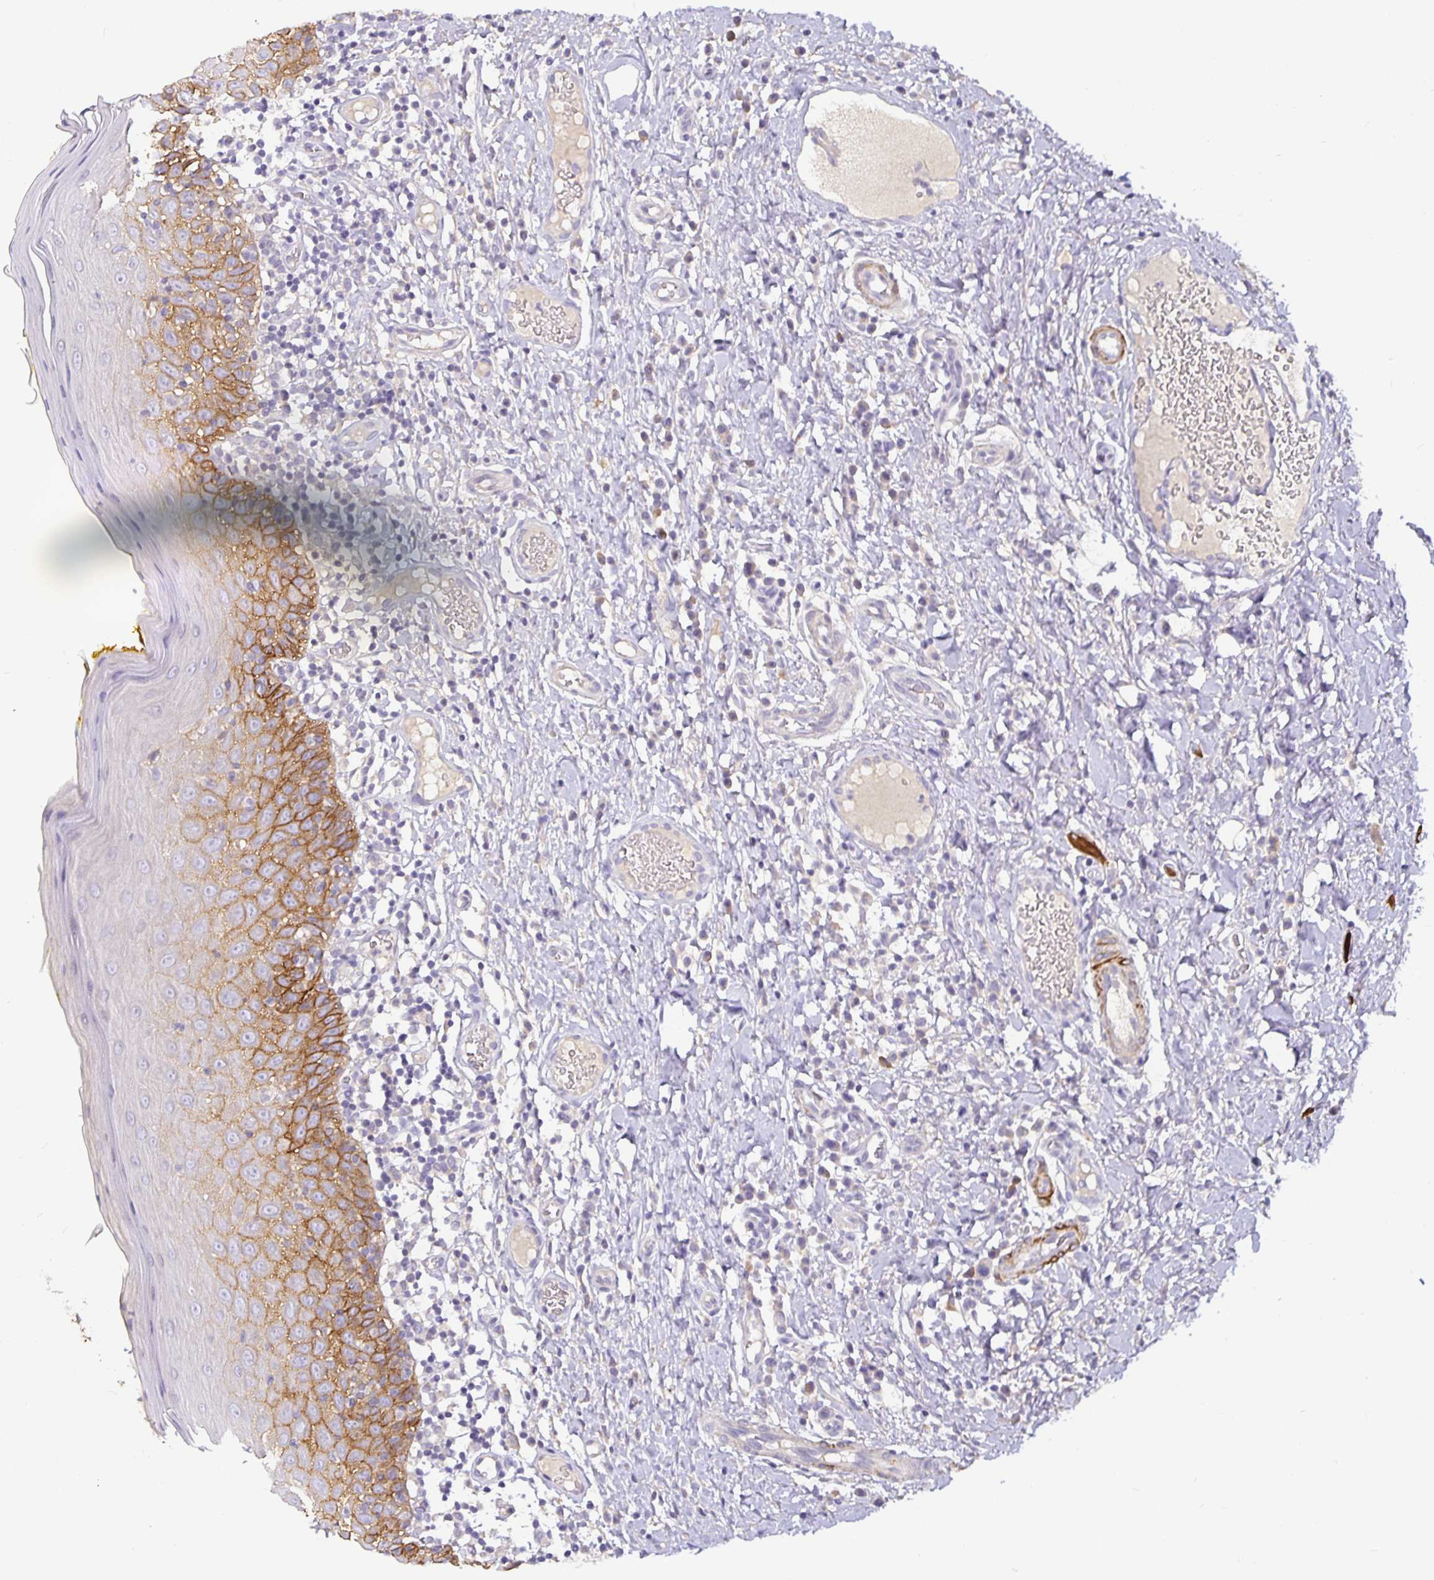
{"staining": {"intensity": "strong", "quantity": "25%-75%", "location": "cytoplasmic/membranous"}, "tissue": "oral mucosa", "cell_type": "Squamous epithelial cells", "image_type": "normal", "snomed": [{"axis": "morphology", "description": "Normal tissue, NOS"}, {"axis": "topography", "description": "Oral tissue"}, {"axis": "topography", "description": "Tounge, NOS"}], "caption": "Immunohistochemistry of unremarkable human oral mucosa displays high levels of strong cytoplasmic/membranous positivity in approximately 25%-75% of squamous epithelial cells.", "gene": "CA12", "patient": {"sex": "female", "age": 58}}